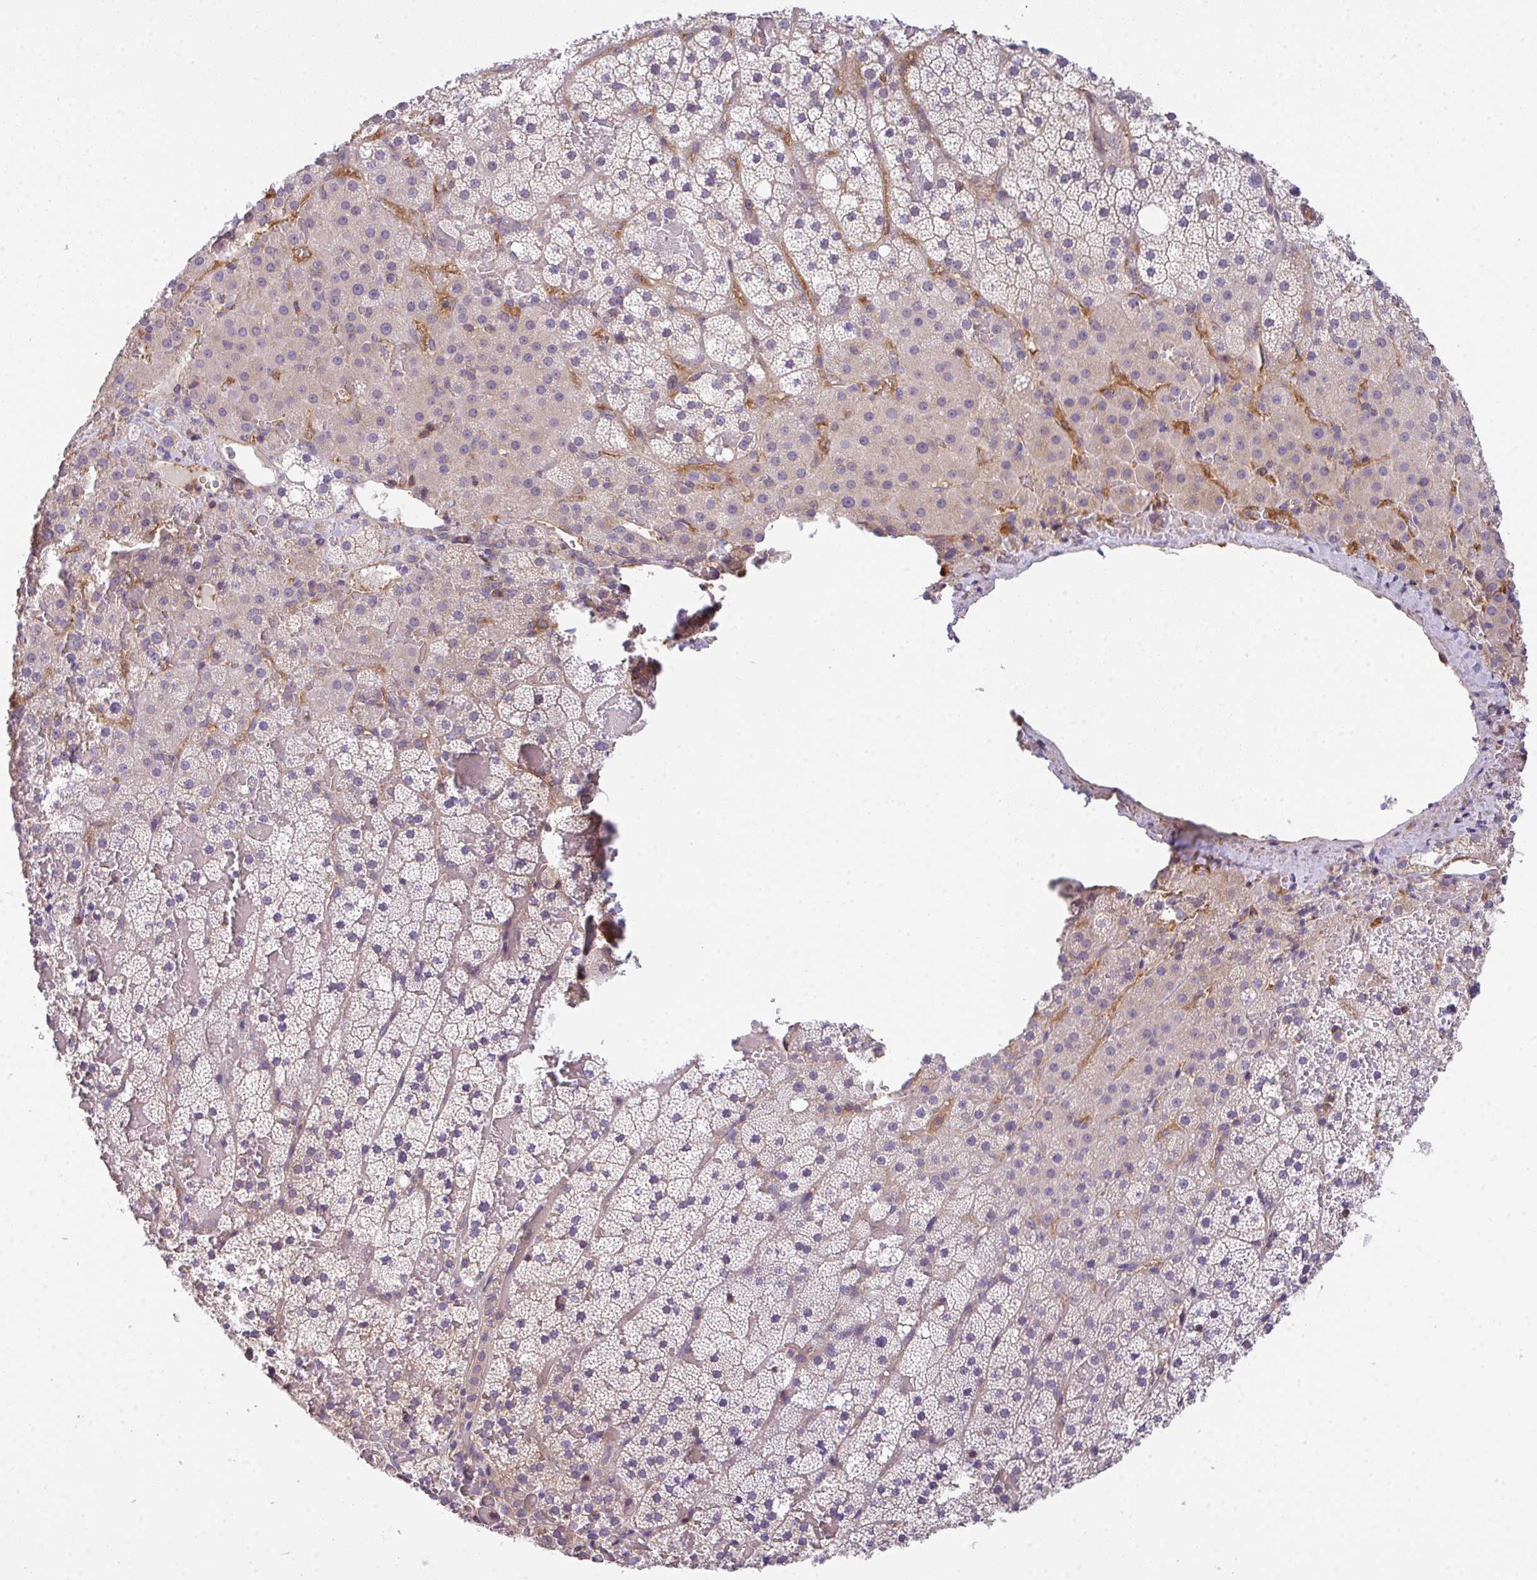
{"staining": {"intensity": "weak", "quantity": "<25%", "location": "cytoplasmic/membranous"}, "tissue": "adrenal gland", "cell_type": "Glandular cells", "image_type": "normal", "snomed": [{"axis": "morphology", "description": "Normal tissue, NOS"}, {"axis": "topography", "description": "Adrenal gland"}], "caption": "Human adrenal gland stained for a protein using IHC demonstrates no staining in glandular cells.", "gene": "TMEM229A", "patient": {"sex": "male", "age": 53}}